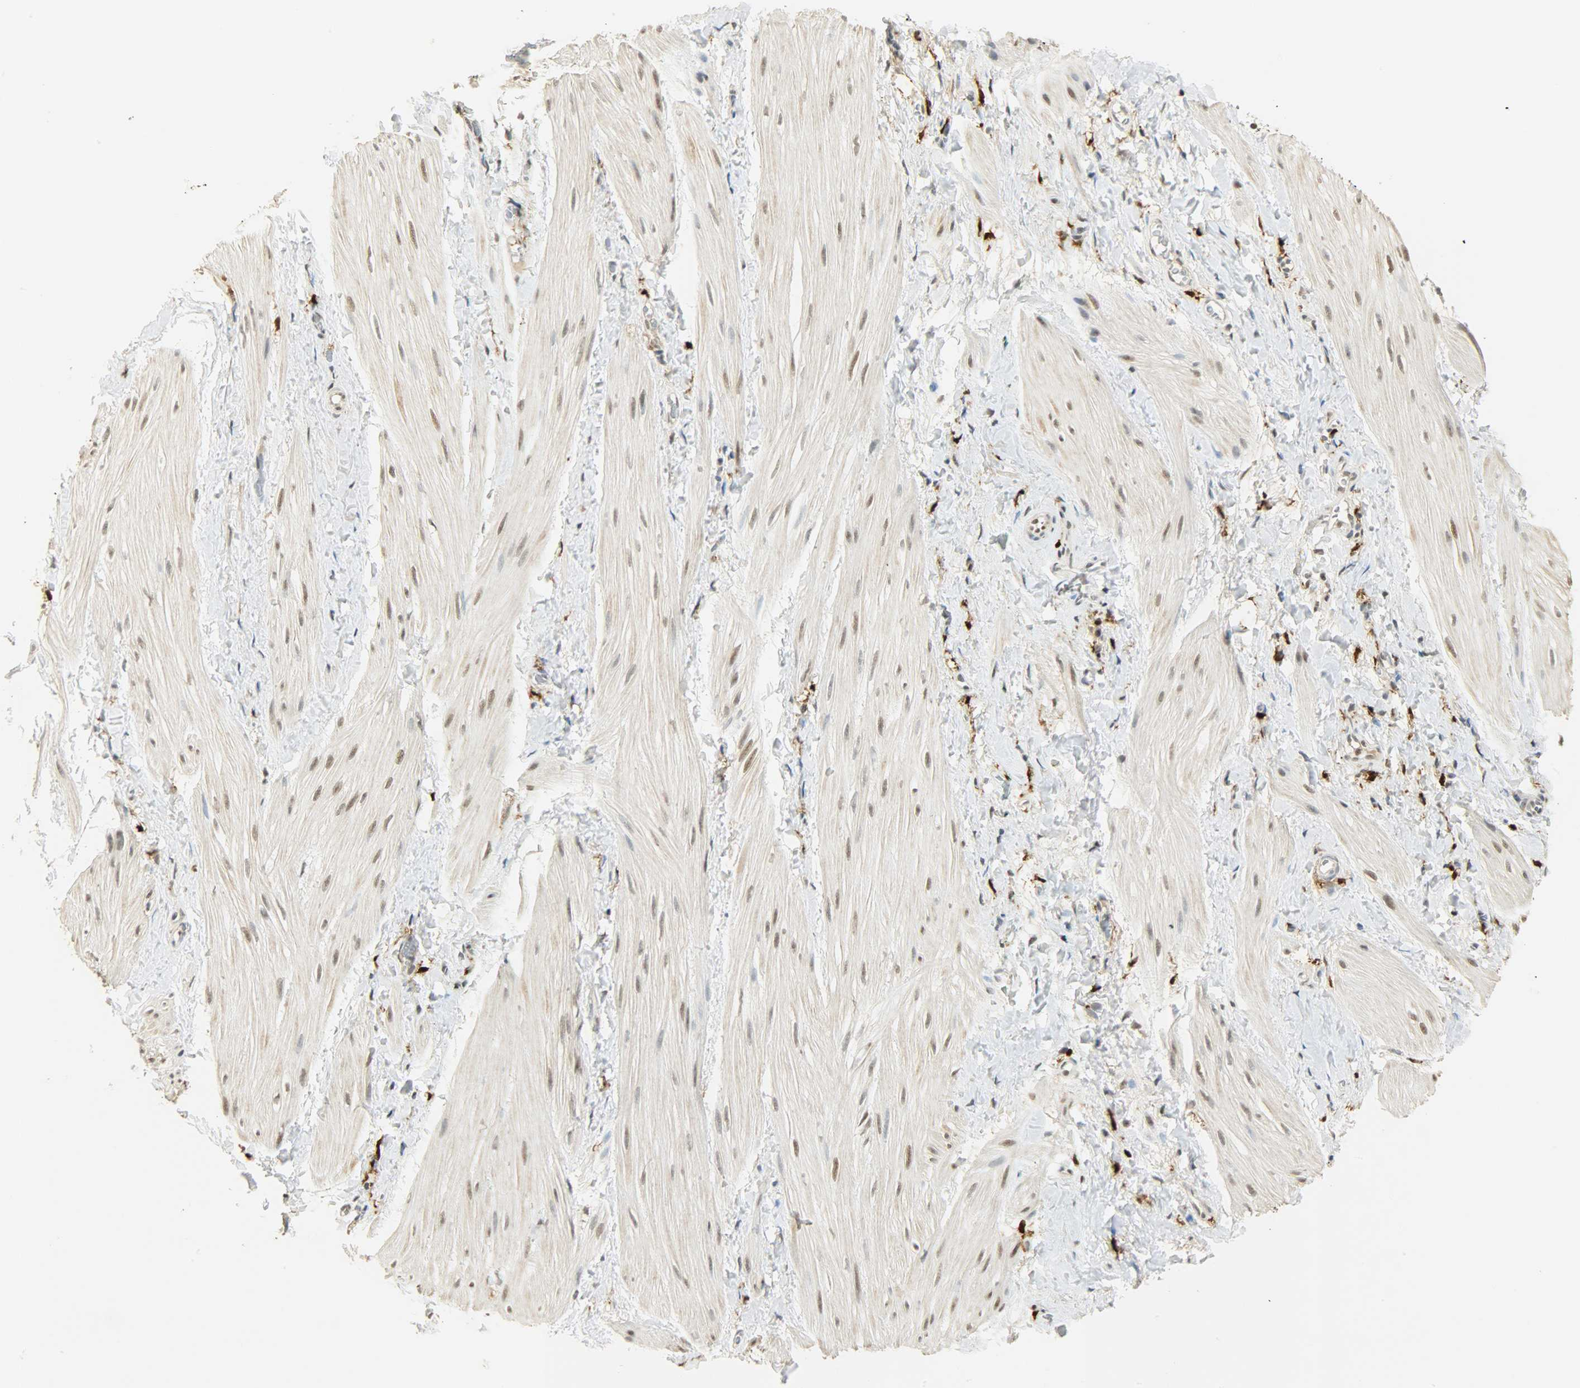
{"staining": {"intensity": "weak", "quantity": "25%-75%", "location": "nuclear"}, "tissue": "smooth muscle", "cell_type": "Smooth muscle cells", "image_type": "normal", "snomed": [{"axis": "morphology", "description": "Normal tissue, NOS"}, {"axis": "topography", "description": "Smooth muscle"}], "caption": "This is a photomicrograph of IHC staining of normal smooth muscle, which shows weak expression in the nuclear of smooth muscle cells.", "gene": "NGFR", "patient": {"sex": "male", "age": 16}}